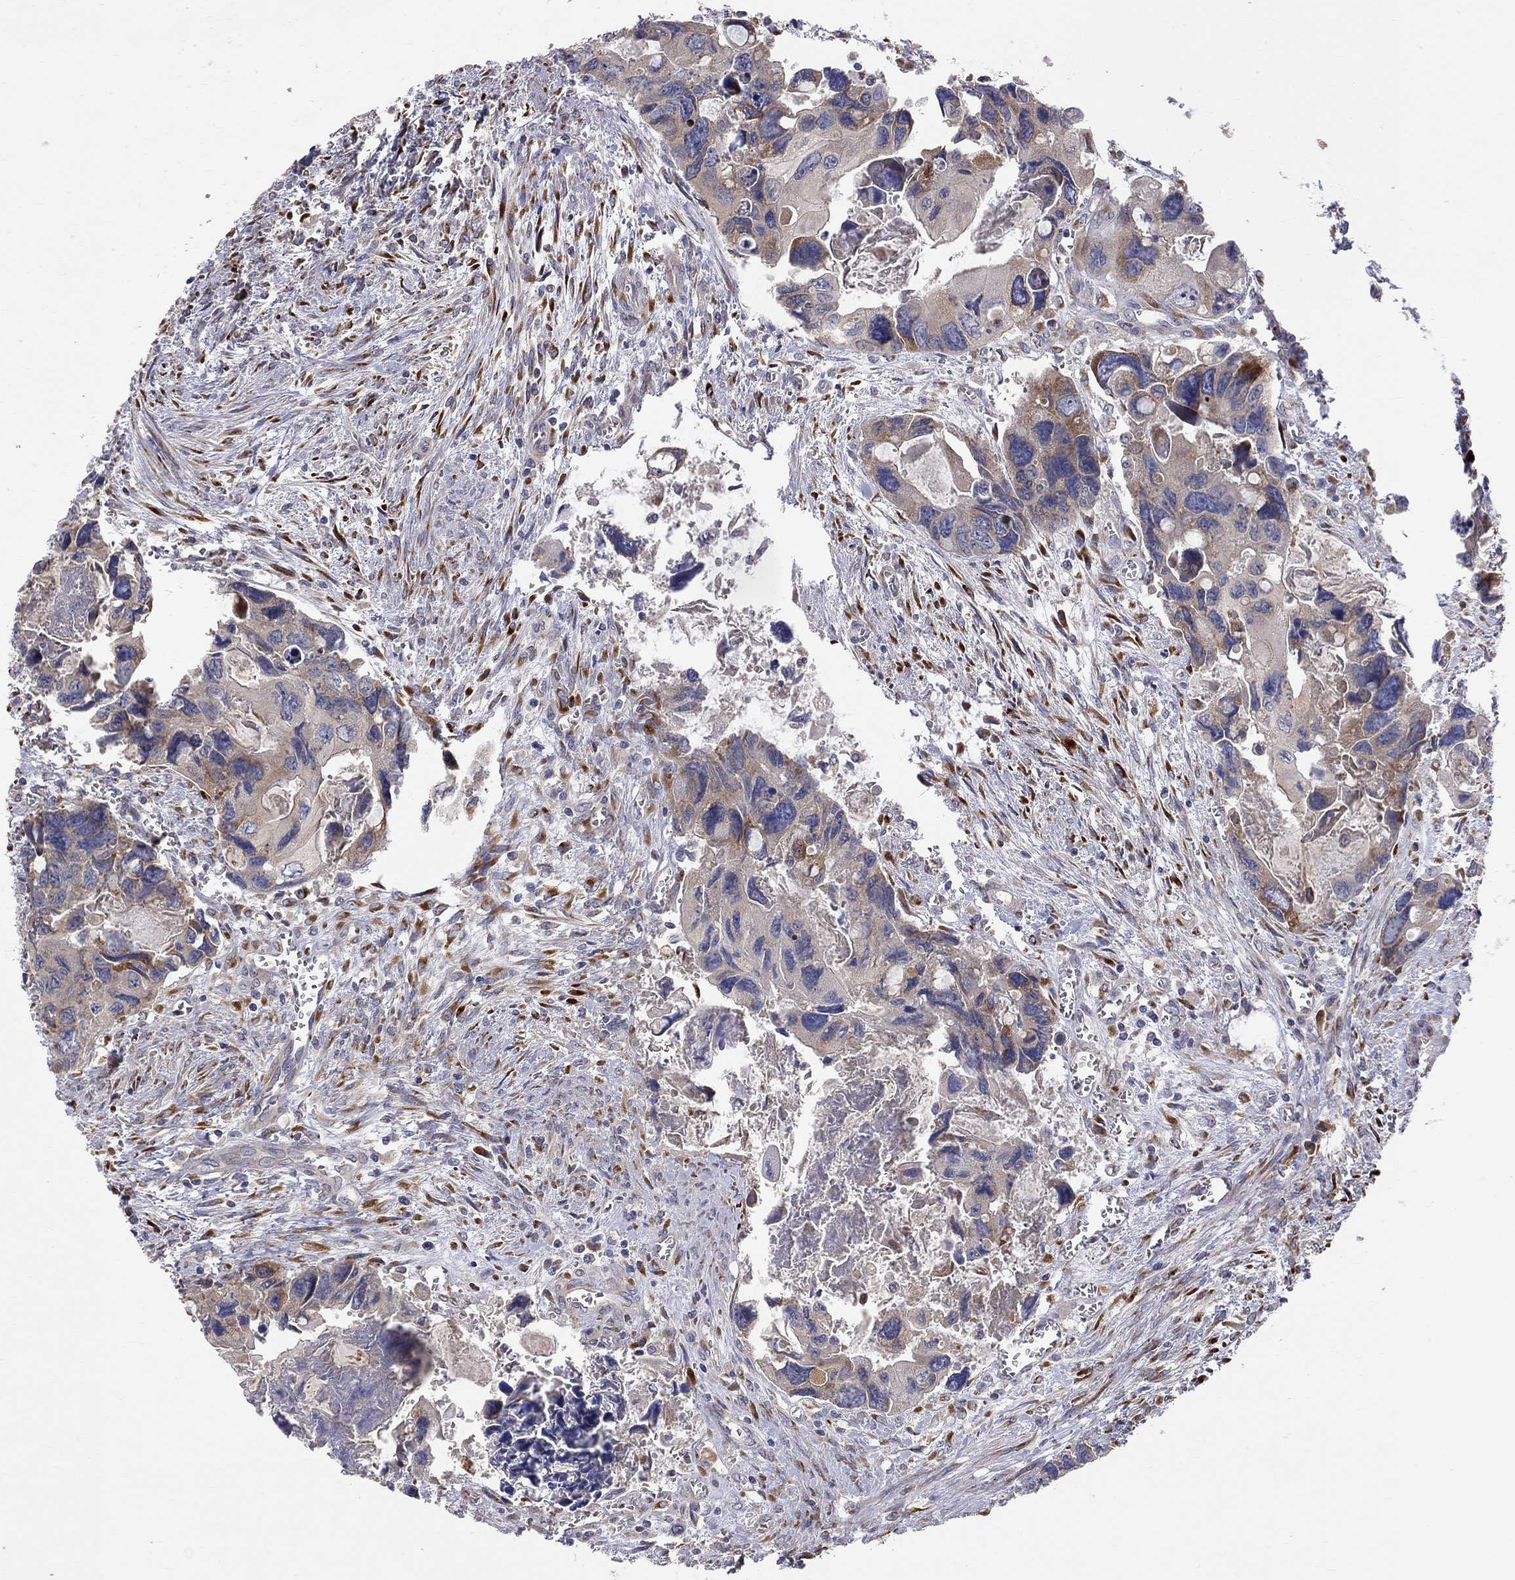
{"staining": {"intensity": "moderate", "quantity": "<25%", "location": "cytoplasmic/membranous"}, "tissue": "colorectal cancer", "cell_type": "Tumor cells", "image_type": "cancer", "snomed": [{"axis": "morphology", "description": "Adenocarcinoma, NOS"}, {"axis": "topography", "description": "Rectum"}], "caption": "Immunohistochemical staining of colorectal cancer (adenocarcinoma) shows moderate cytoplasmic/membranous protein expression in approximately <25% of tumor cells.", "gene": "CASTOR1", "patient": {"sex": "male", "age": 62}}